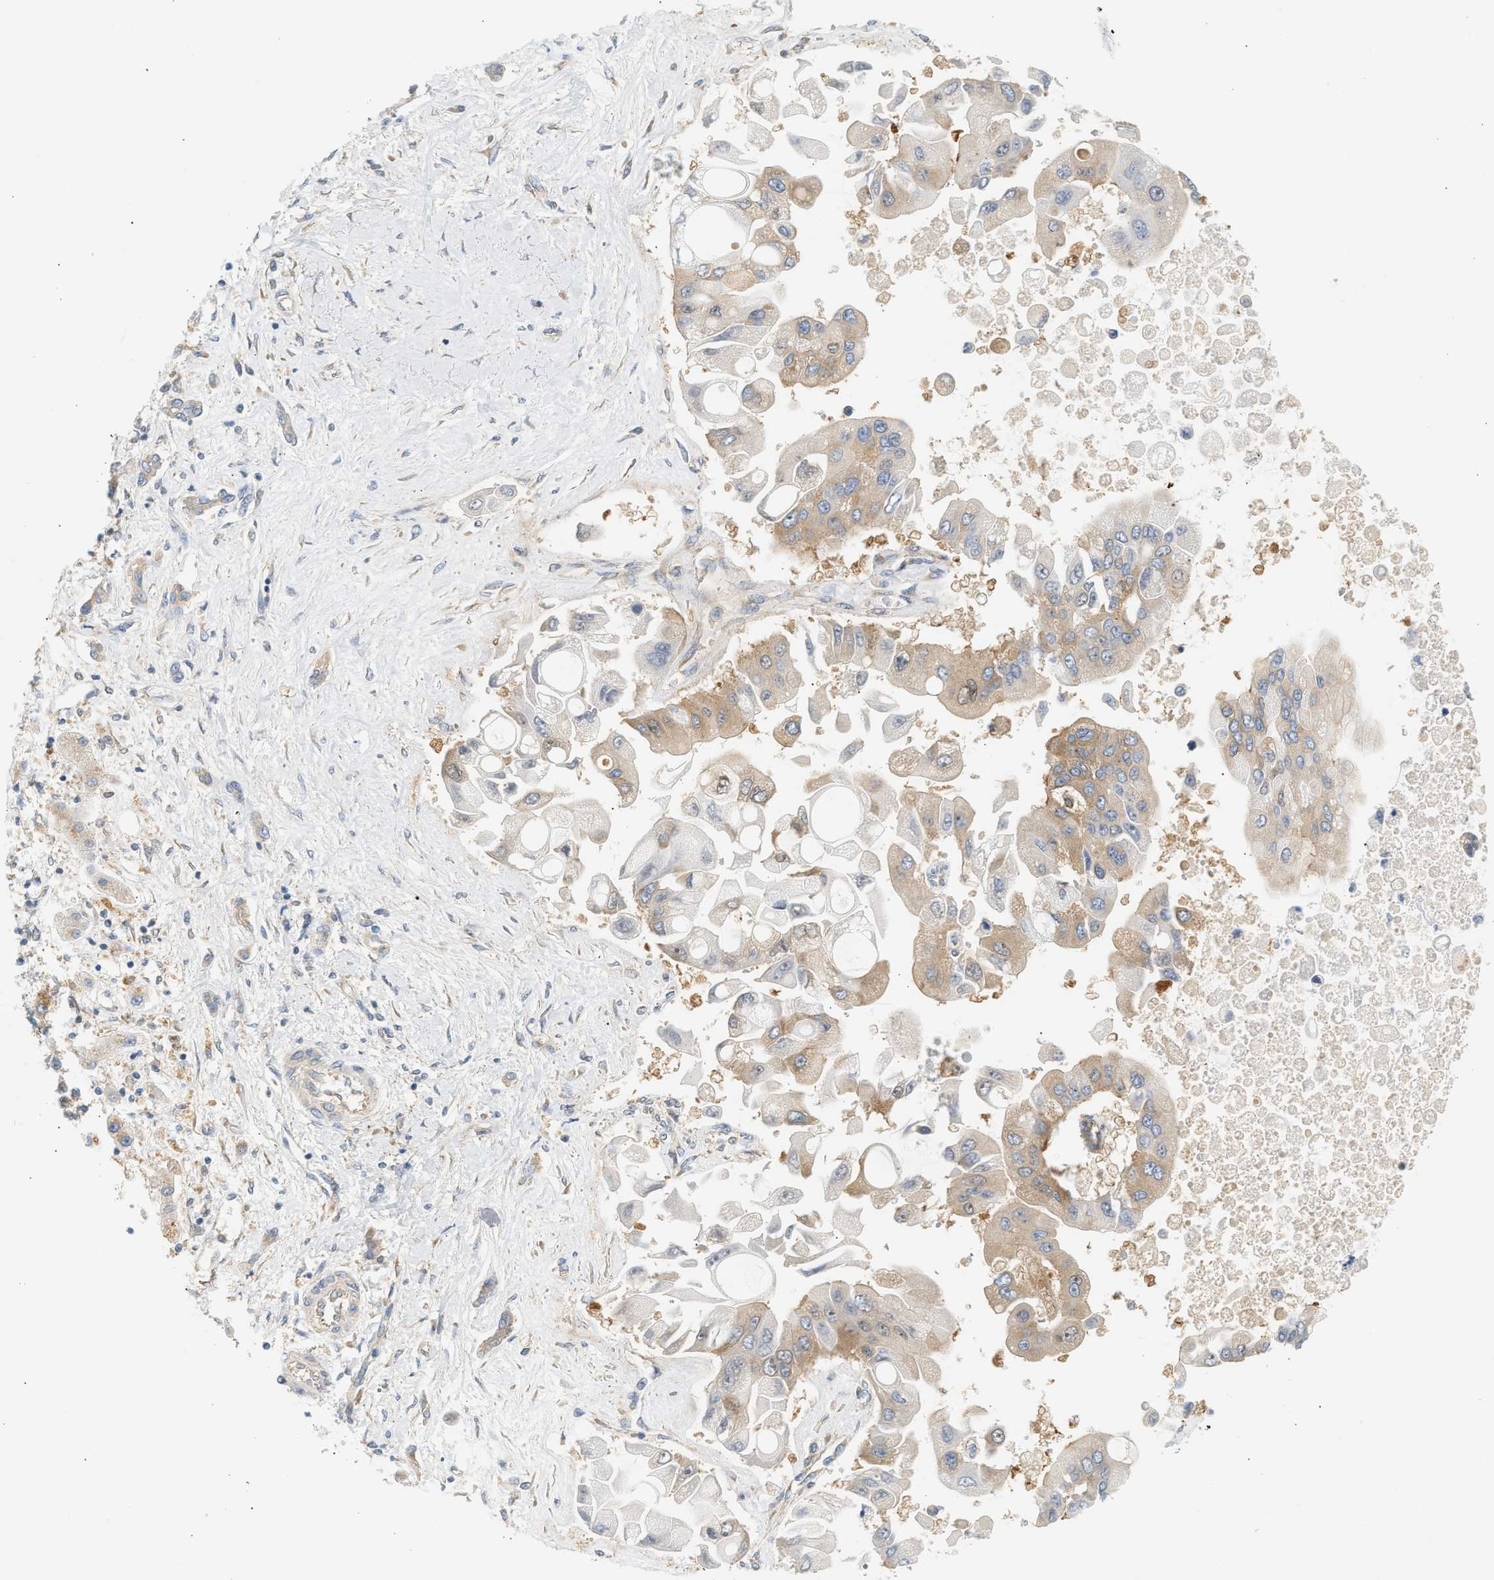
{"staining": {"intensity": "weak", "quantity": "25%-75%", "location": "cytoplasmic/membranous"}, "tissue": "liver cancer", "cell_type": "Tumor cells", "image_type": "cancer", "snomed": [{"axis": "morphology", "description": "Cholangiocarcinoma"}, {"axis": "topography", "description": "Liver"}], "caption": "About 25%-75% of tumor cells in liver cancer (cholangiocarcinoma) demonstrate weak cytoplasmic/membranous protein expression as visualized by brown immunohistochemical staining.", "gene": "PAFAH1B1", "patient": {"sex": "male", "age": 50}}